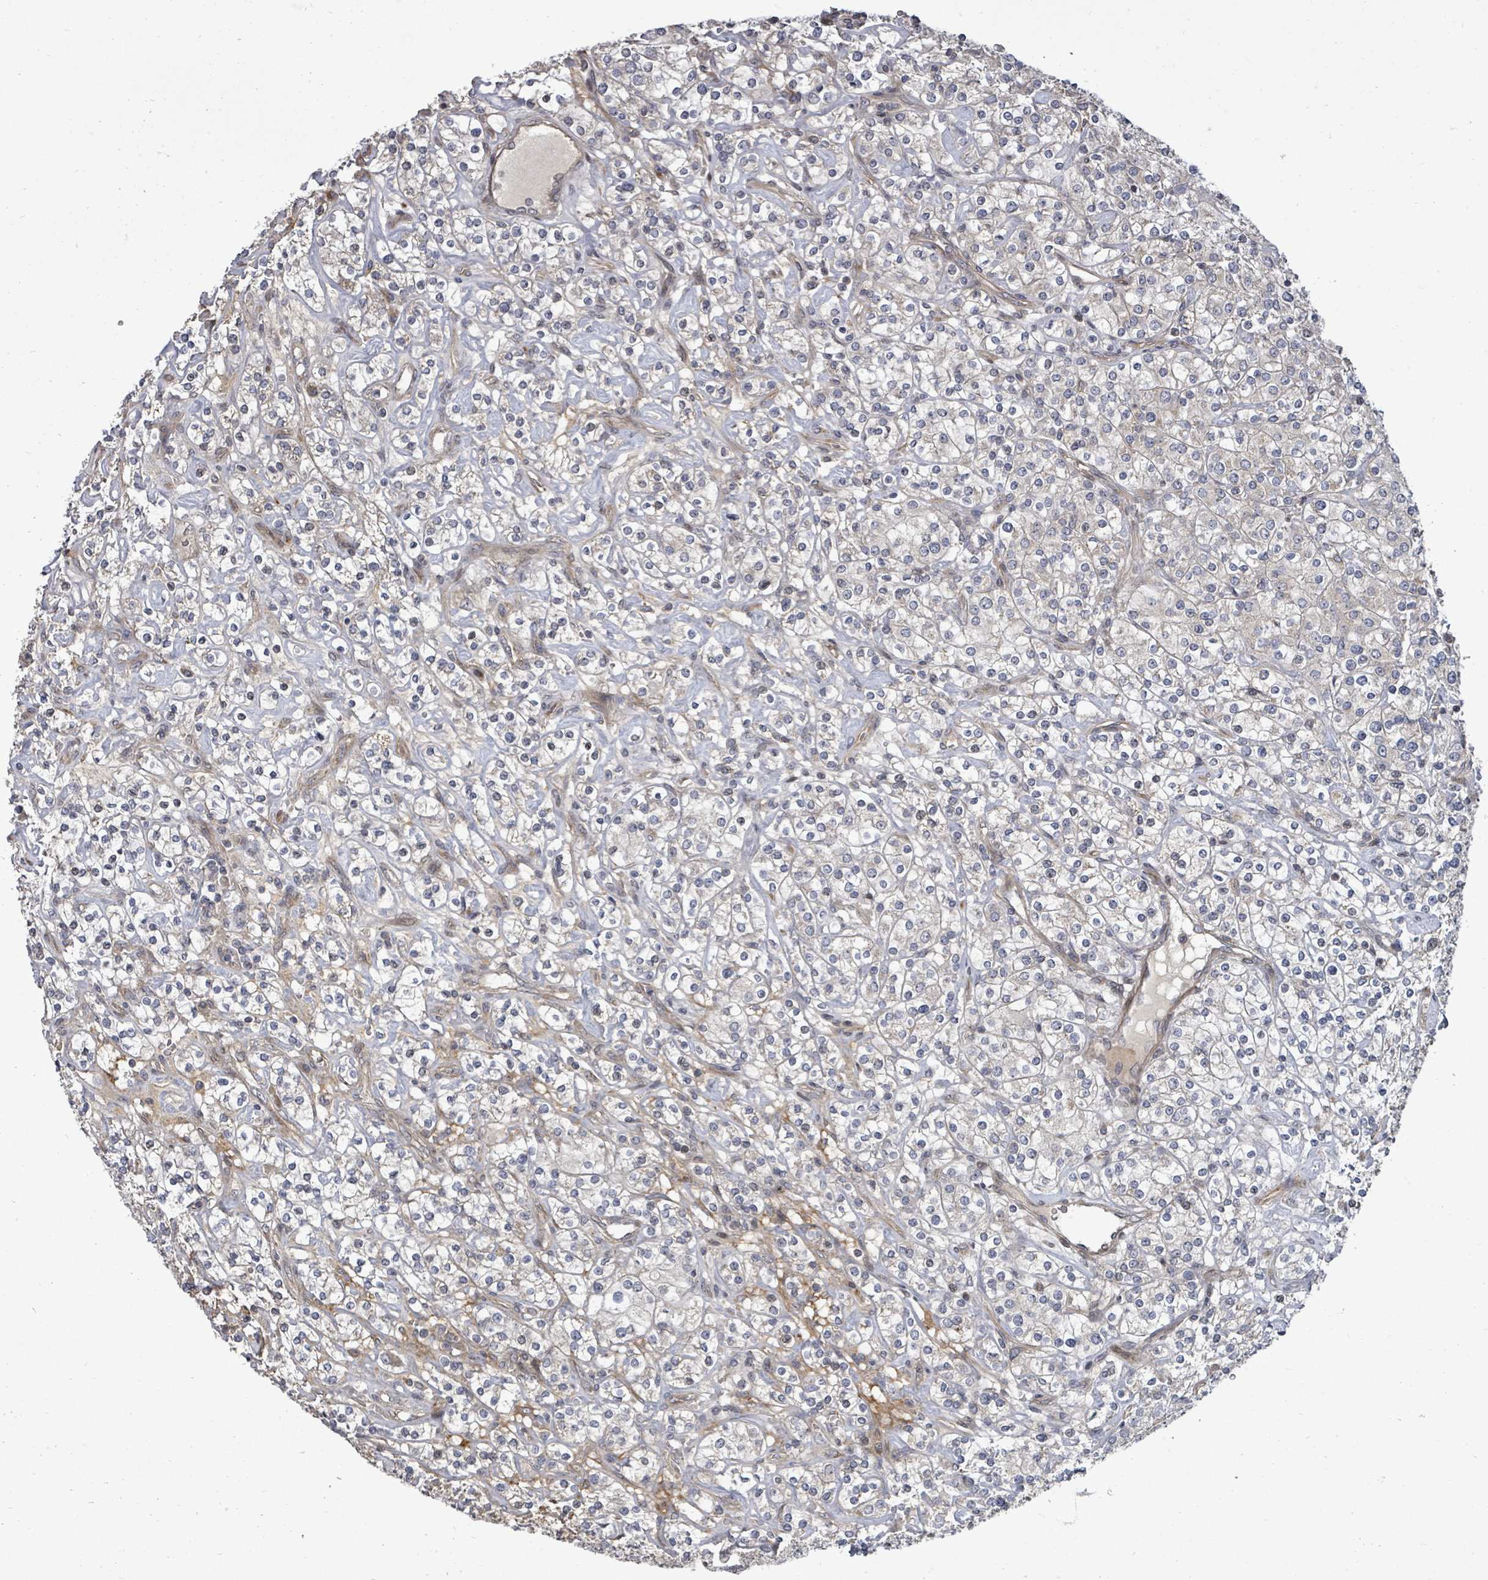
{"staining": {"intensity": "weak", "quantity": "<25%", "location": "cytoplasmic/membranous"}, "tissue": "renal cancer", "cell_type": "Tumor cells", "image_type": "cancer", "snomed": [{"axis": "morphology", "description": "Adenocarcinoma, NOS"}, {"axis": "topography", "description": "Kidney"}], "caption": "High power microscopy photomicrograph of an immunohistochemistry (IHC) image of renal adenocarcinoma, revealing no significant staining in tumor cells.", "gene": "KRTAP27-1", "patient": {"sex": "male", "age": 77}}